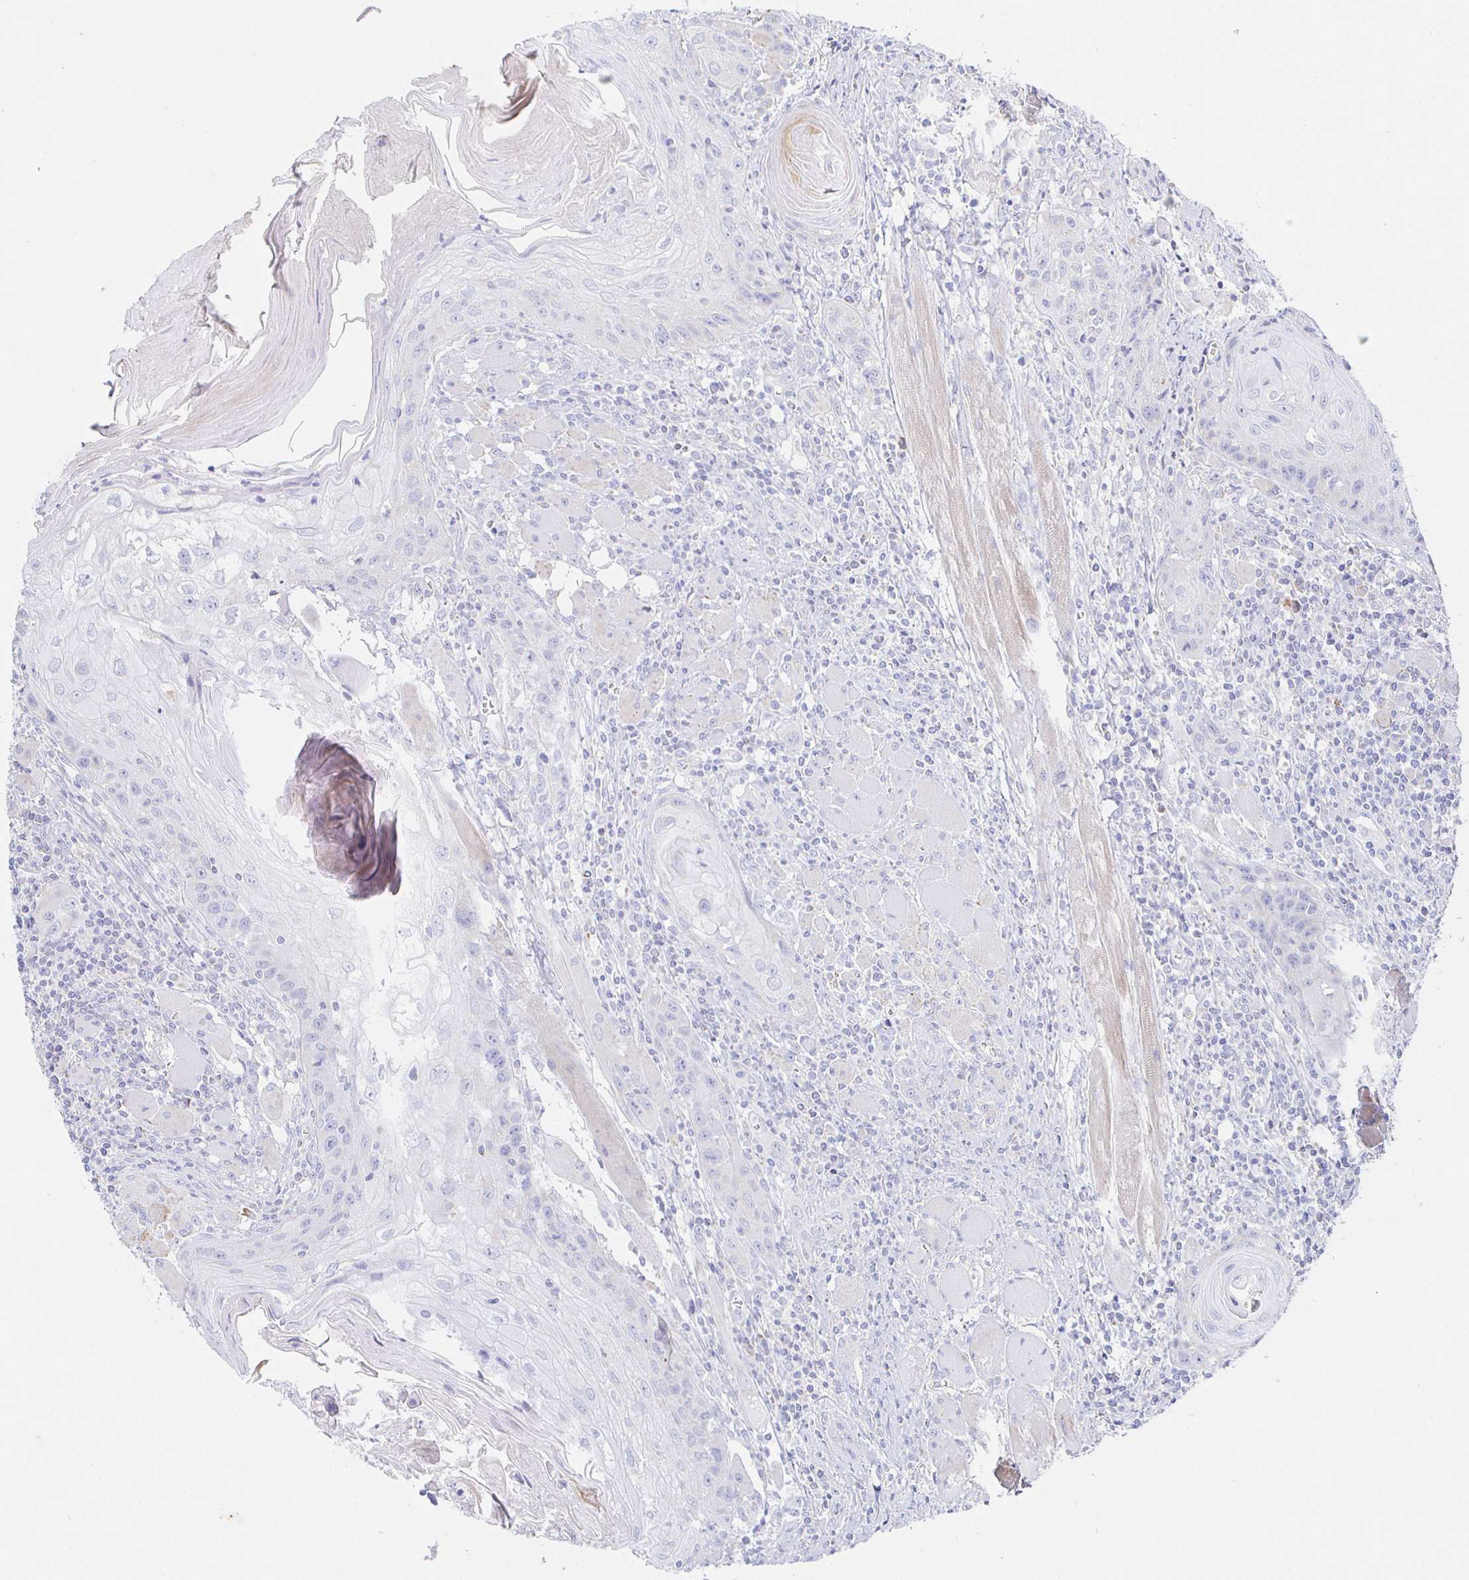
{"staining": {"intensity": "negative", "quantity": "none", "location": "none"}, "tissue": "head and neck cancer", "cell_type": "Tumor cells", "image_type": "cancer", "snomed": [{"axis": "morphology", "description": "Squamous cell carcinoma, NOS"}, {"axis": "topography", "description": "Oral tissue"}, {"axis": "topography", "description": "Head-Neck"}], "caption": "Immunohistochemistry (IHC) of human squamous cell carcinoma (head and neck) exhibits no positivity in tumor cells.", "gene": "SYNGR4", "patient": {"sex": "male", "age": 58}}